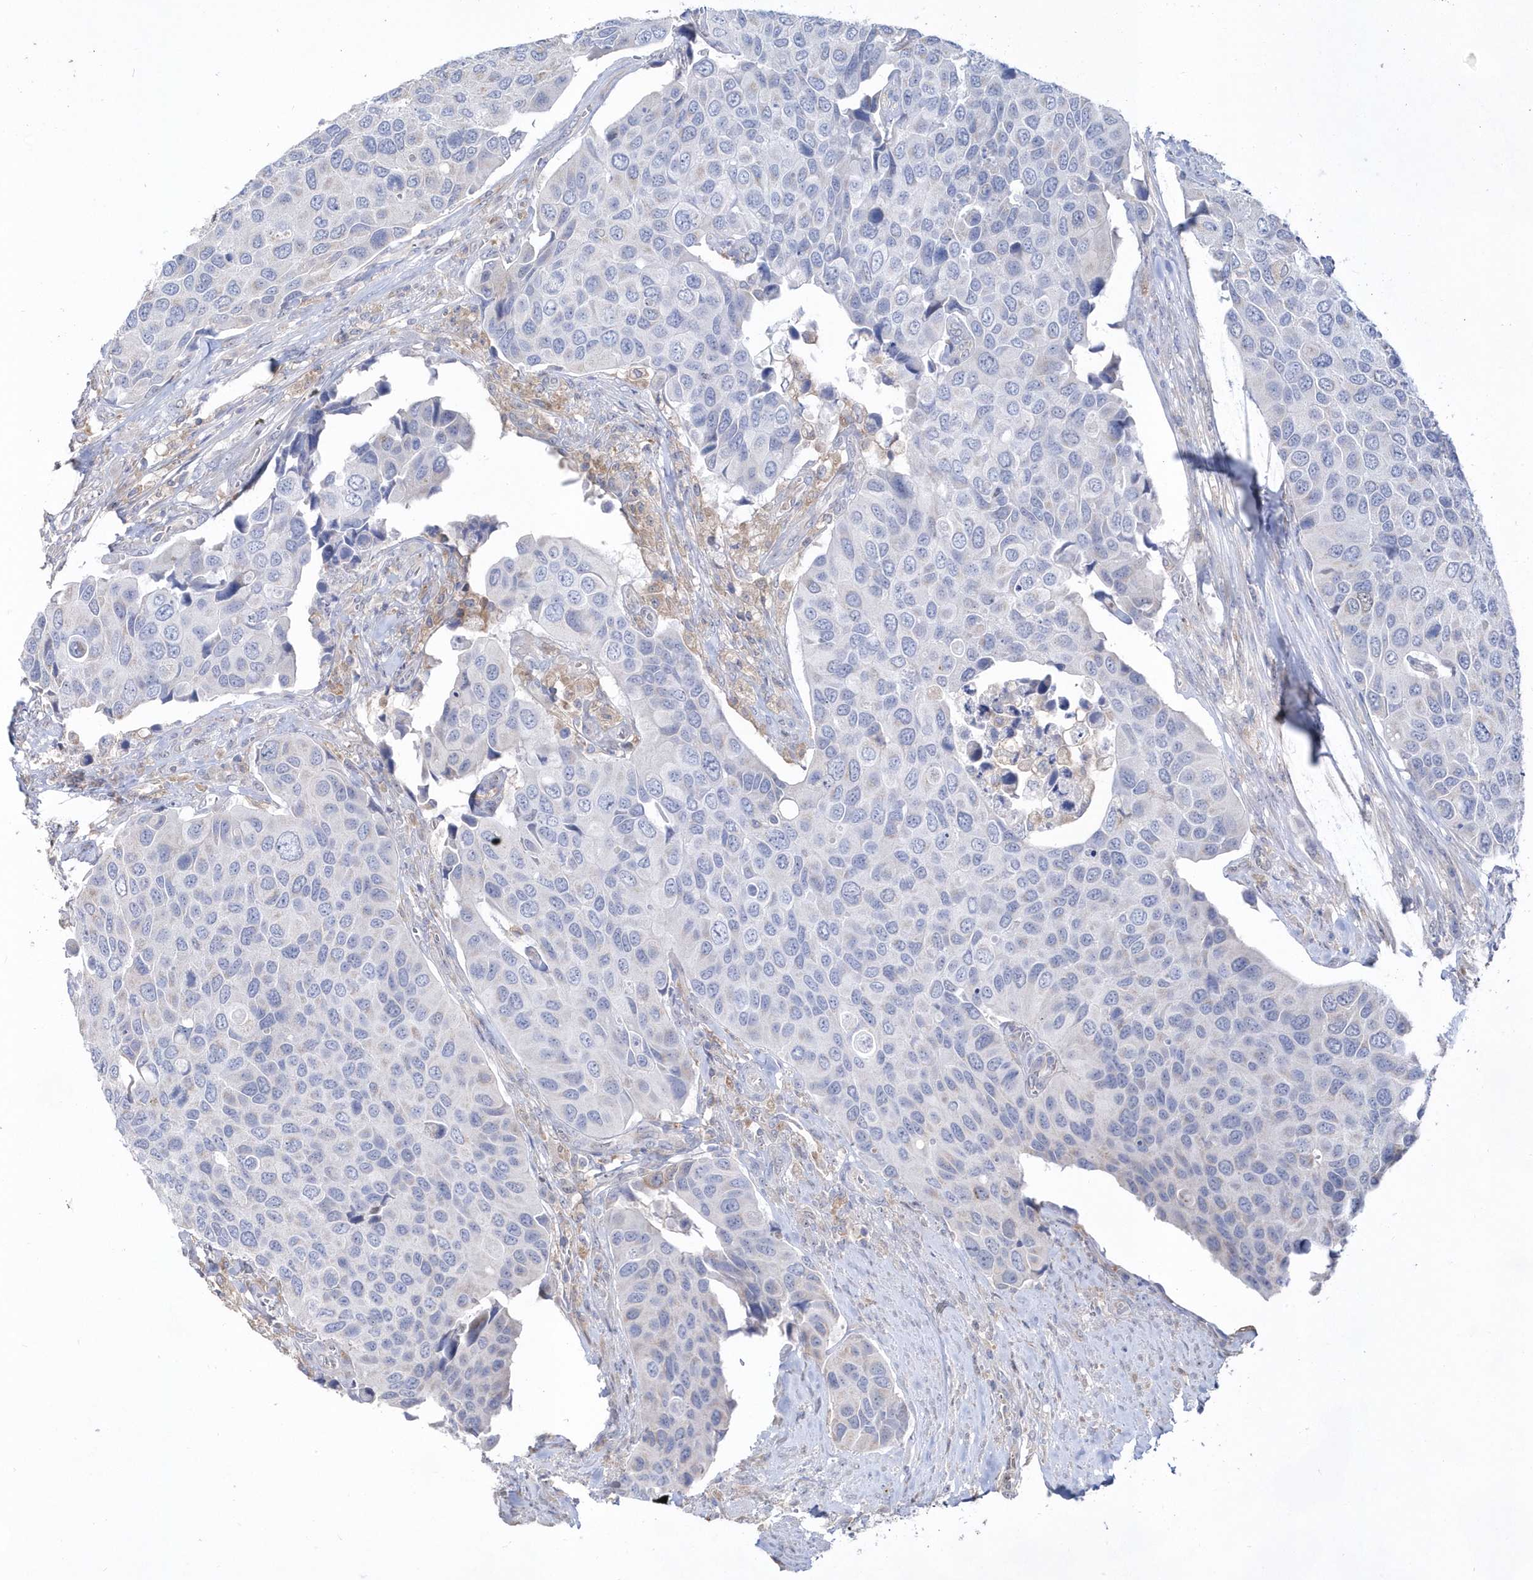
{"staining": {"intensity": "negative", "quantity": "none", "location": "none"}, "tissue": "urothelial cancer", "cell_type": "Tumor cells", "image_type": "cancer", "snomed": [{"axis": "morphology", "description": "Urothelial carcinoma, High grade"}, {"axis": "topography", "description": "Urinary bladder"}], "caption": "This micrograph is of high-grade urothelial carcinoma stained with immunohistochemistry to label a protein in brown with the nuclei are counter-stained blue. There is no expression in tumor cells.", "gene": "BDH2", "patient": {"sex": "male", "age": 74}}